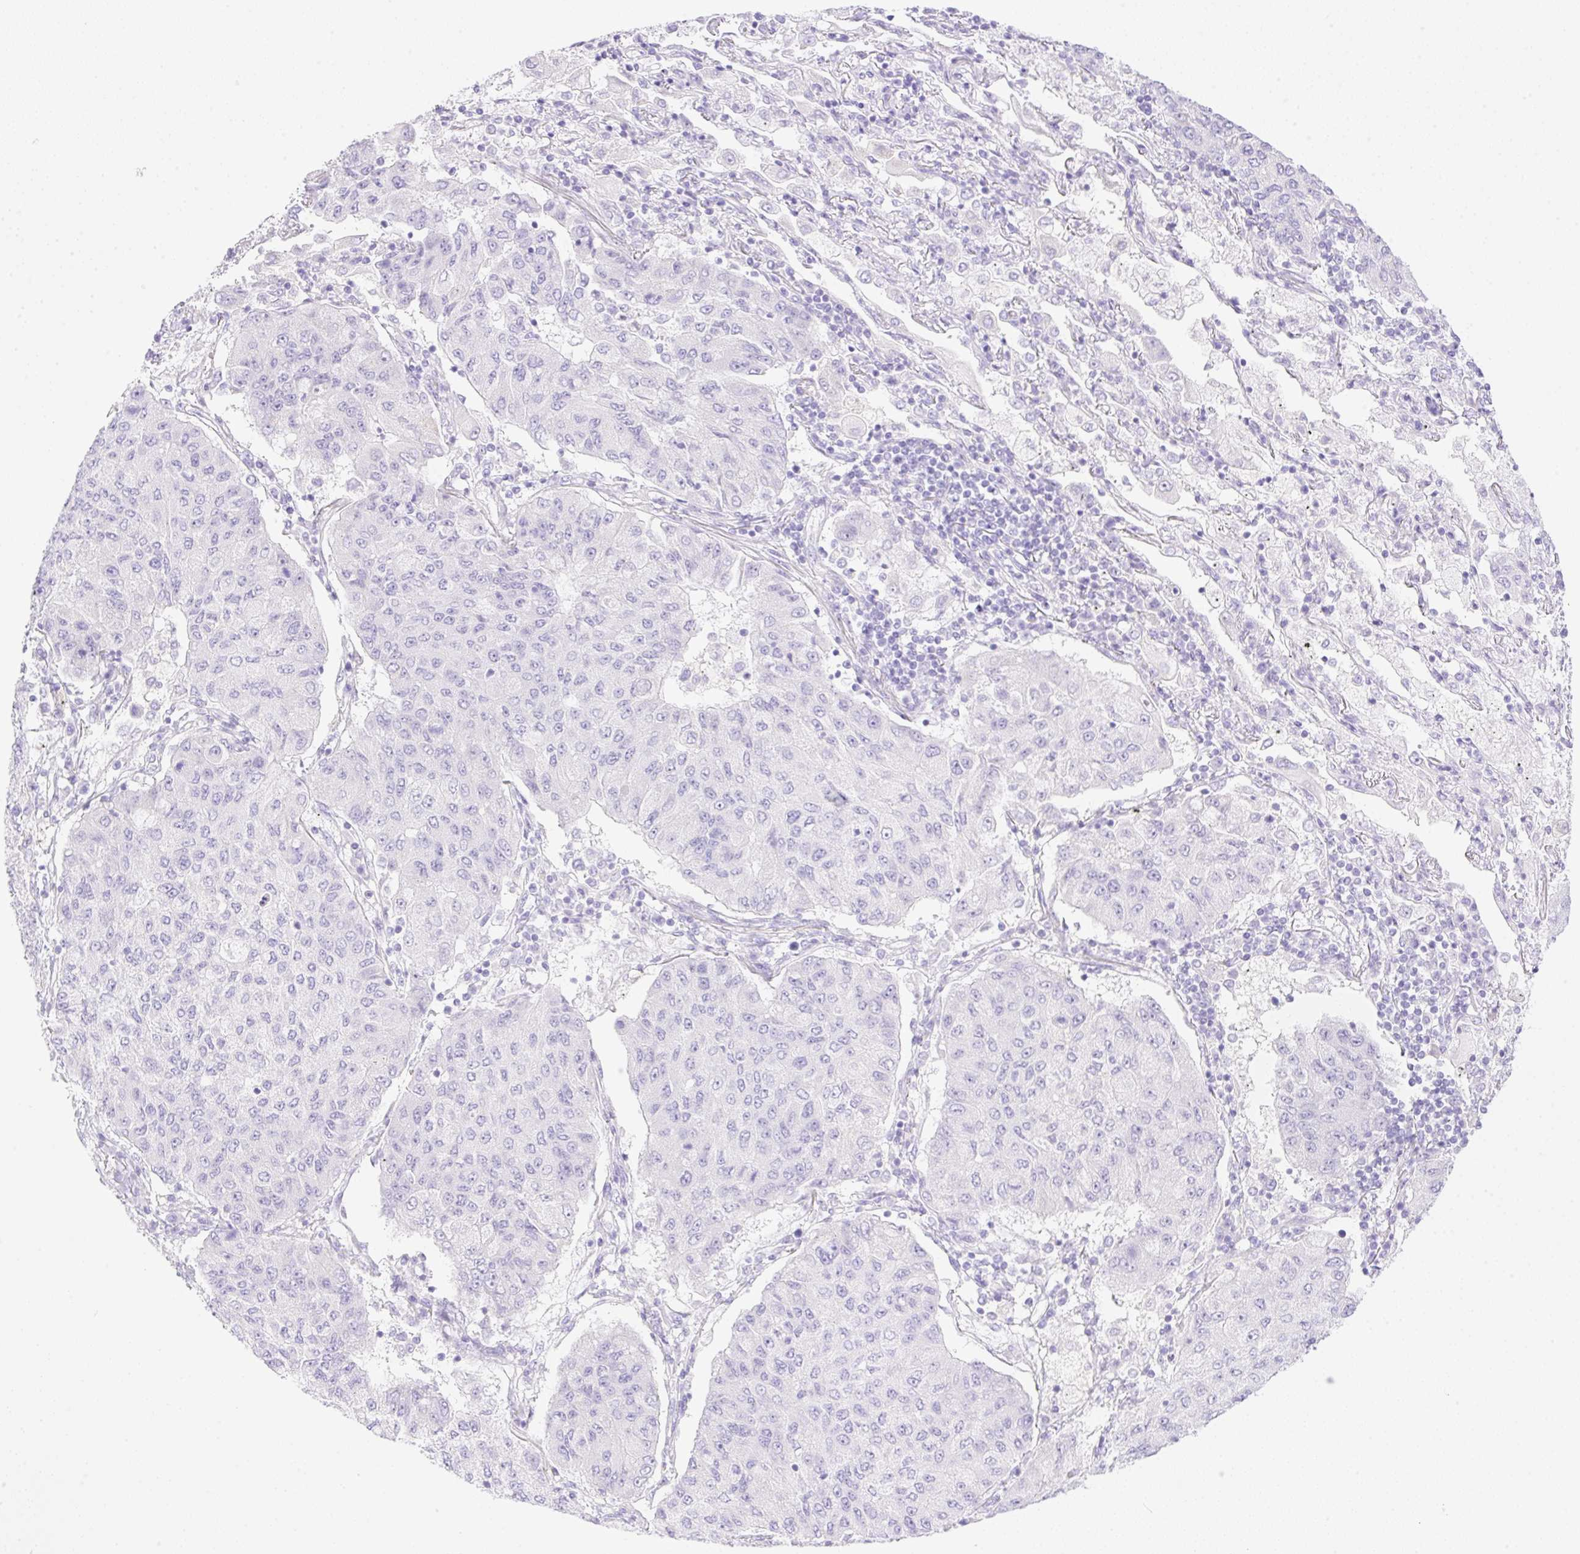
{"staining": {"intensity": "negative", "quantity": "none", "location": "none"}, "tissue": "lung cancer", "cell_type": "Tumor cells", "image_type": "cancer", "snomed": [{"axis": "morphology", "description": "Squamous cell carcinoma, NOS"}, {"axis": "topography", "description": "Lung"}], "caption": "Protein analysis of lung cancer (squamous cell carcinoma) demonstrates no significant staining in tumor cells.", "gene": "CDX1", "patient": {"sex": "male", "age": 74}}